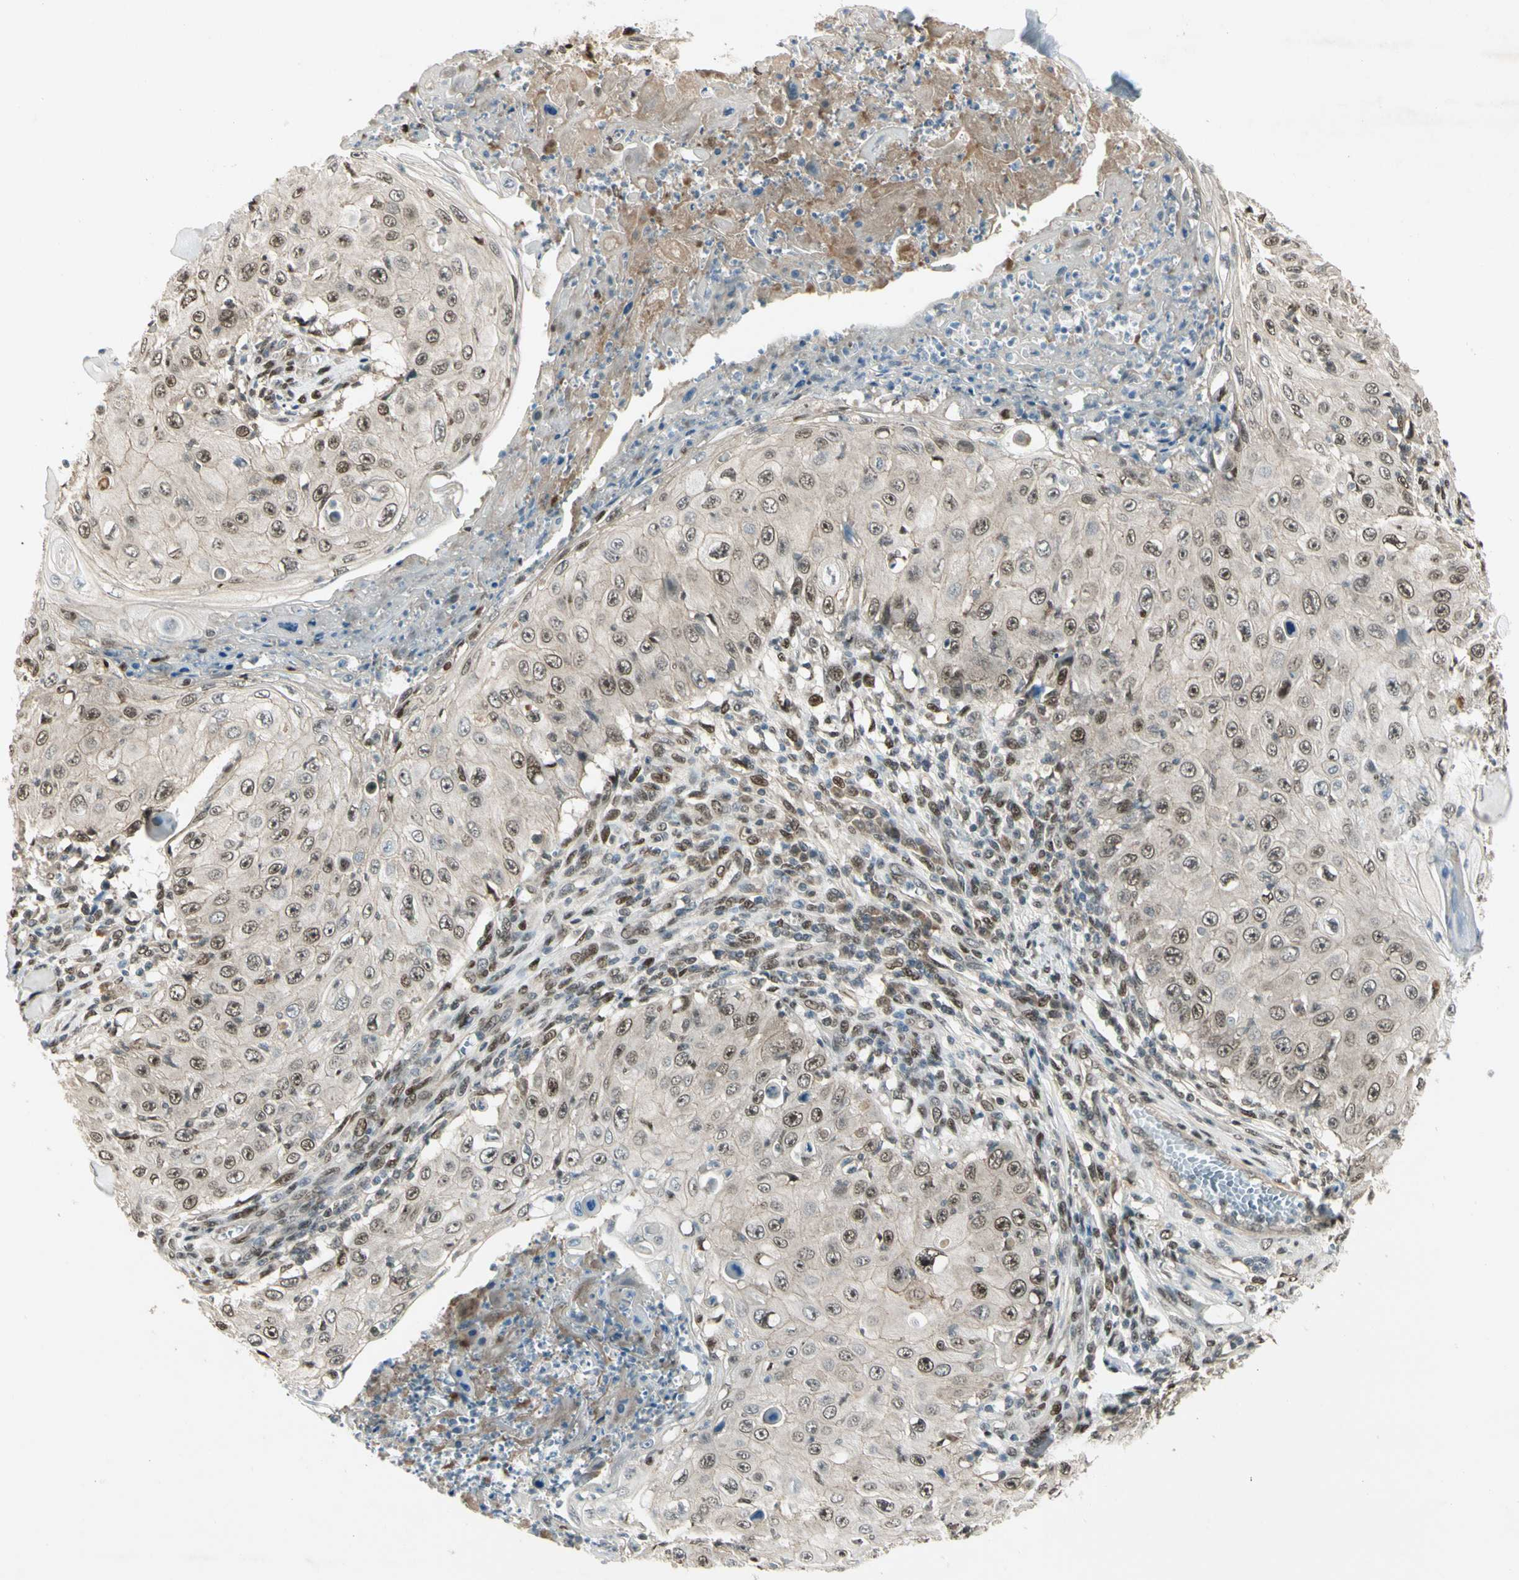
{"staining": {"intensity": "moderate", "quantity": "25%-75%", "location": "nuclear"}, "tissue": "skin cancer", "cell_type": "Tumor cells", "image_type": "cancer", "snomed": [{"axis": "morphology", "description": "Squamous cell carcinoma, NOS"}, {"axis": "topography", "description": "Skin"}], "caption": "IHC staining of skin cancer (squamous cell carcinoma), which displays medium levels of moderate nuclear expression in approximately 25%-75% of tumor cells indicating moderate nuclear protein expression. The staining was performed using DAB (brown) for protein detection and nuclei were counterstained in hematoxylin (blue).", "gene": "GTF3A", "patient": {"sex": "male", "age": 86}}